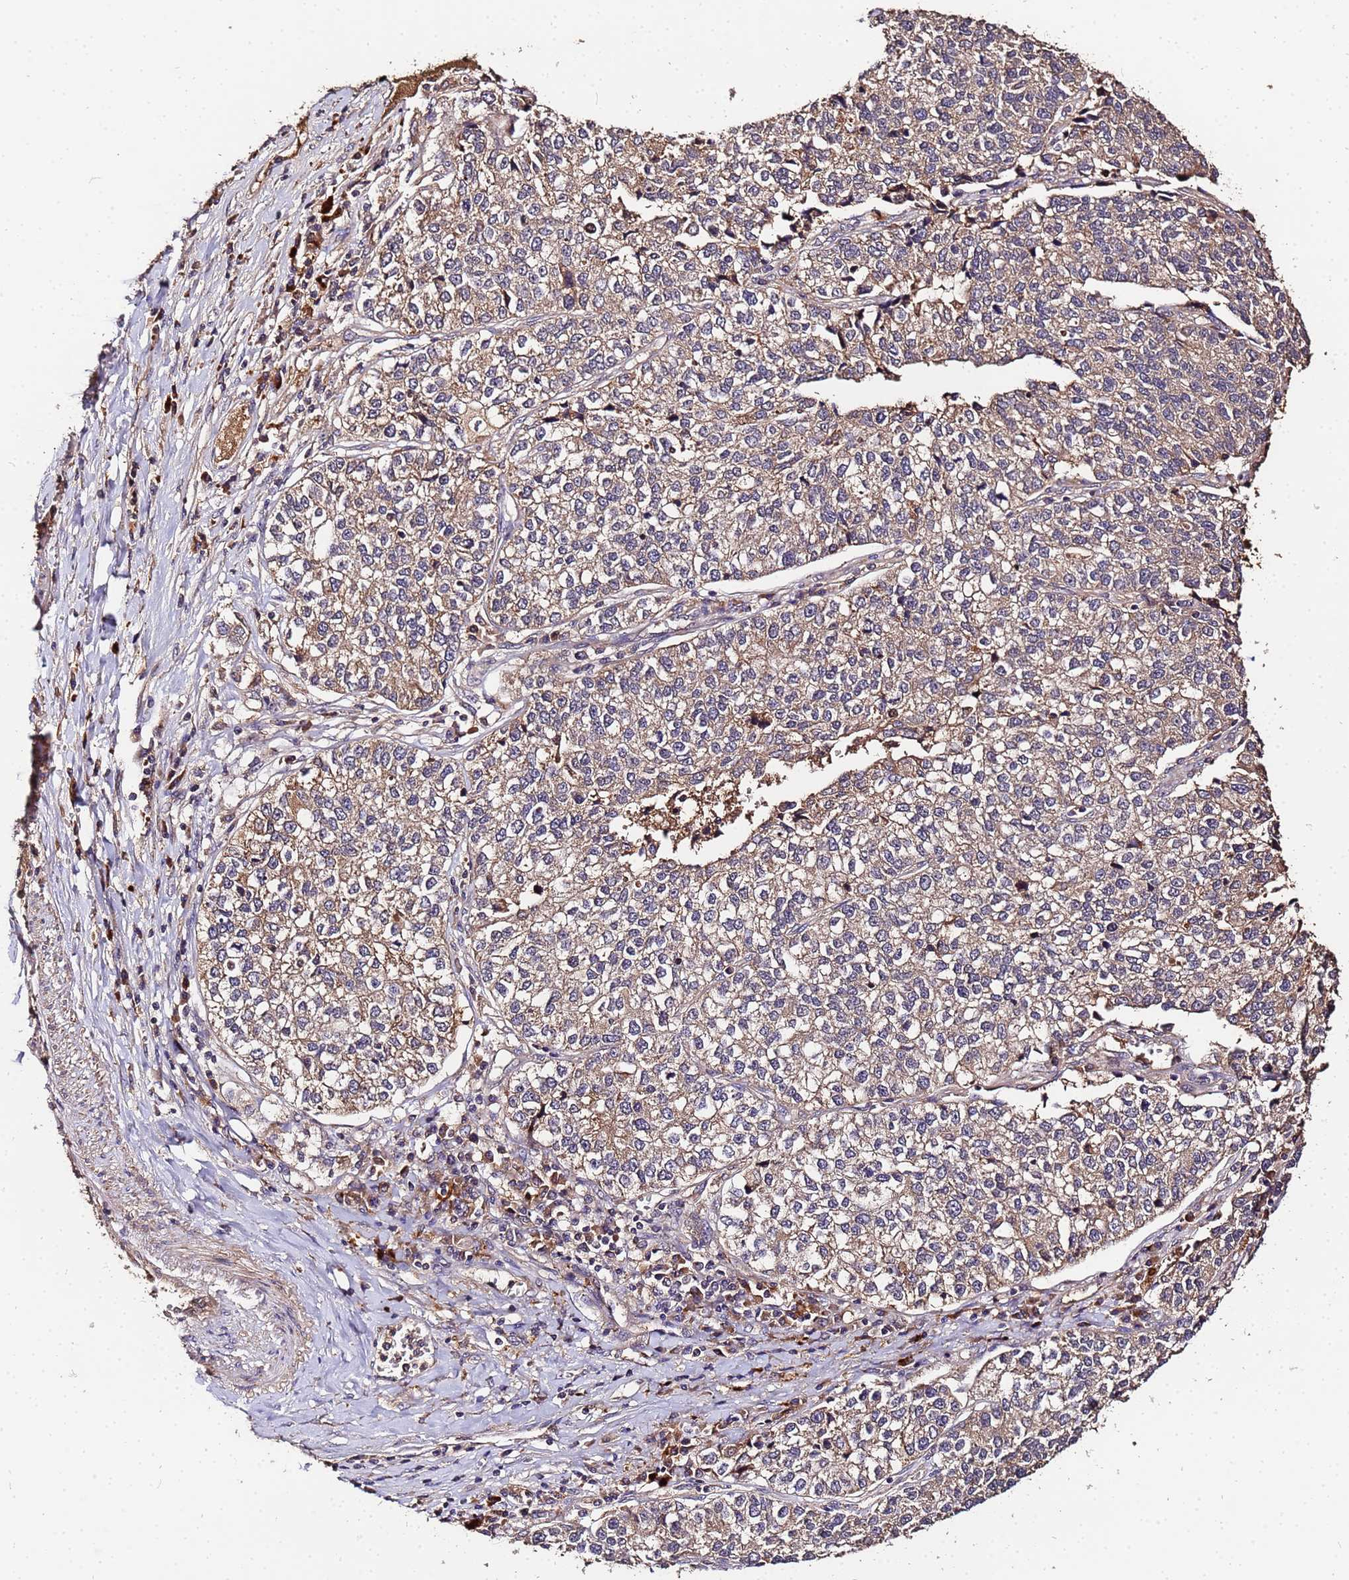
{"staining": {"intensity": "weak", "quantity": ">75%", "location": "cytoplasmic/membranous"}, "tissue": "lung cancer", "cell_type": "Tumor cells", "image_type": "cancer", "snomed": [{"axis": "morphology", "description": "Adenocarcinoma, NOS"}, {"axis": "topography", "description": "Lung"}], "caption": "Protein staining by immunohistochemistry (IHC) exhibits weak cytoplasmic/membranous expression in approximately >75% of tumor cells in lung adenocarcinoma.", "gene": "MTERF1", "patient": {"sex": "male", "age": 49}}